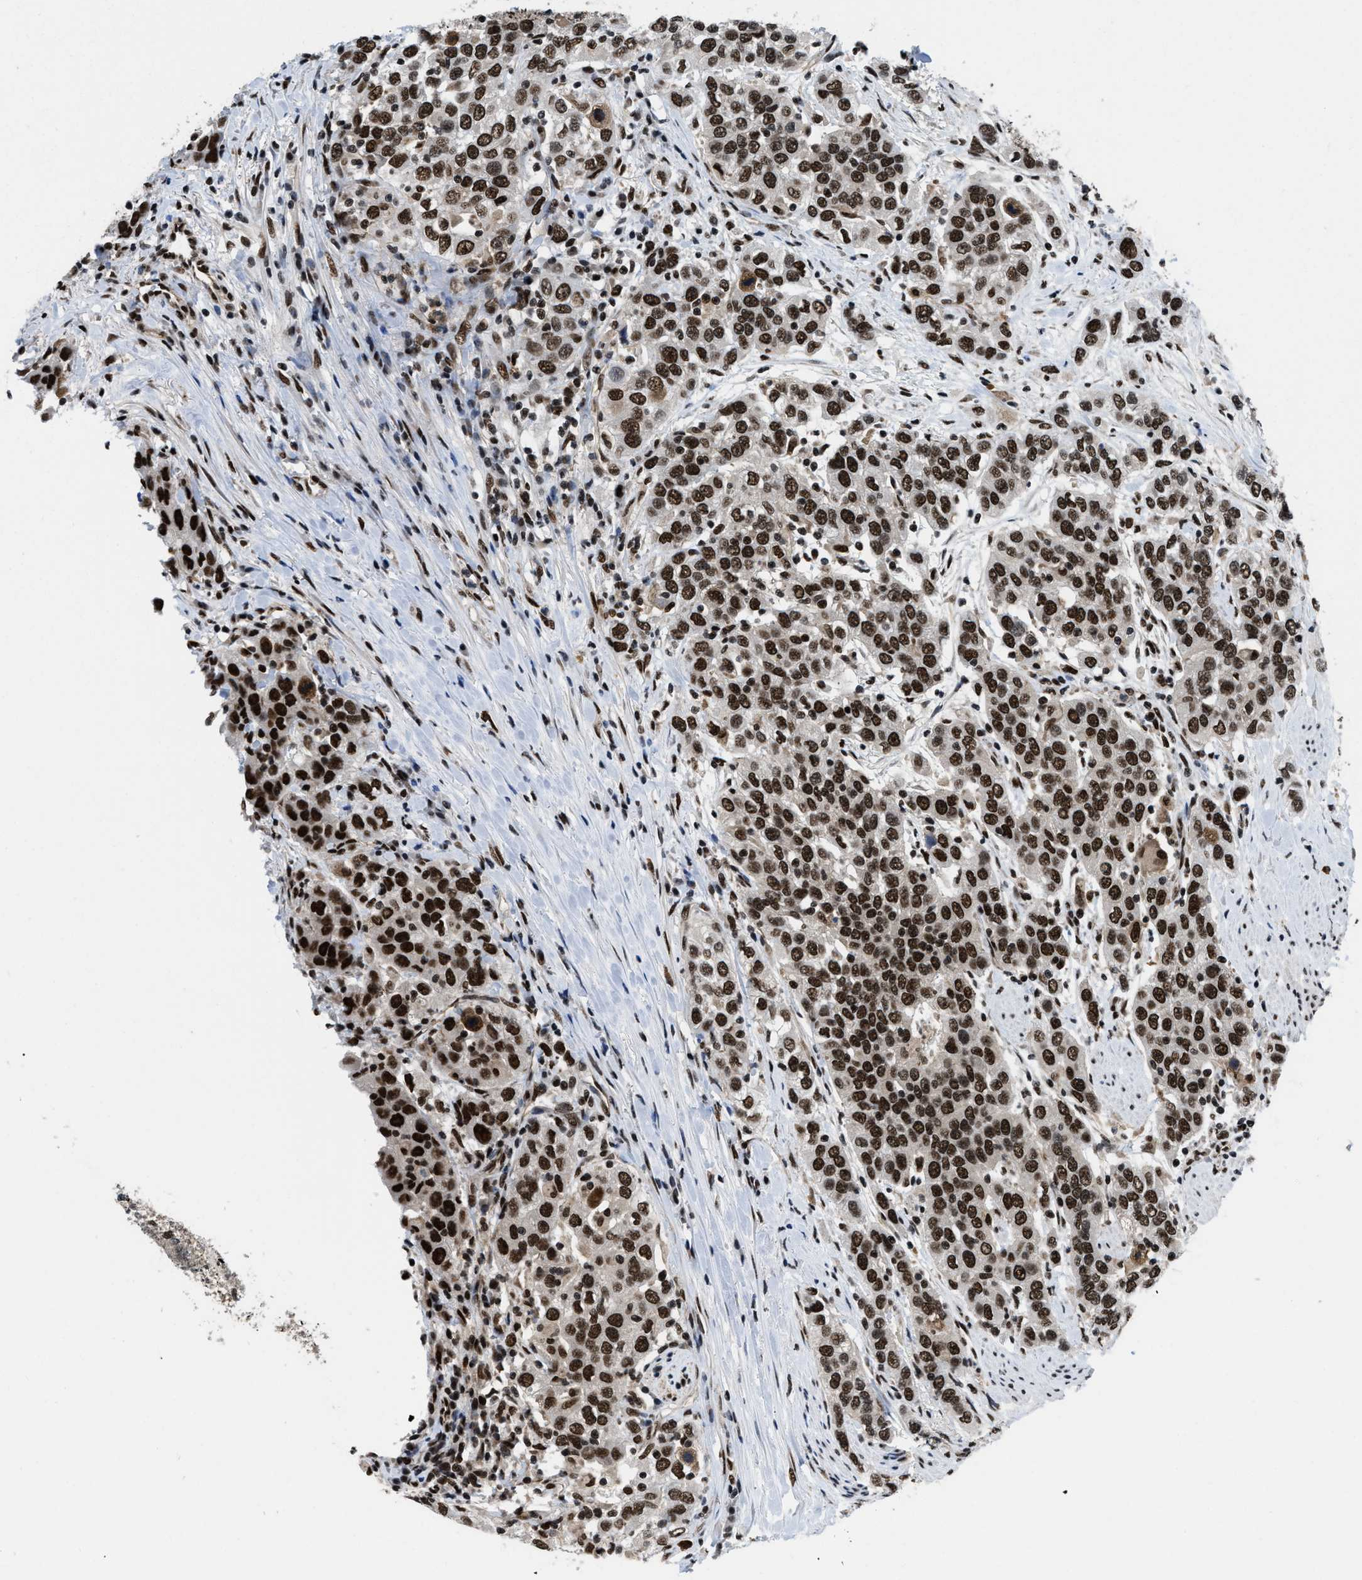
{"staining": {"intensity": "strong", "quantity": ">75%", "location": "nuclear"}, "tissue": "urothelial cancer", "cell_type": "Tumor cells", "image_type": "cancer", "snomed": [{"axis": "morphology", "description": "Urothelial carcinoma, High grade"}, {"axis": "topography", "description": "Urinary bladder"}], "caption": "Protein staining by immunohistochemistry (IHC) reveals strong nuclear positivity in about >75% of tumor cells in urothelial carcinoma (high-grade).", "gene": "SAFB", "patient": {"sex": "female", "age": 80}}